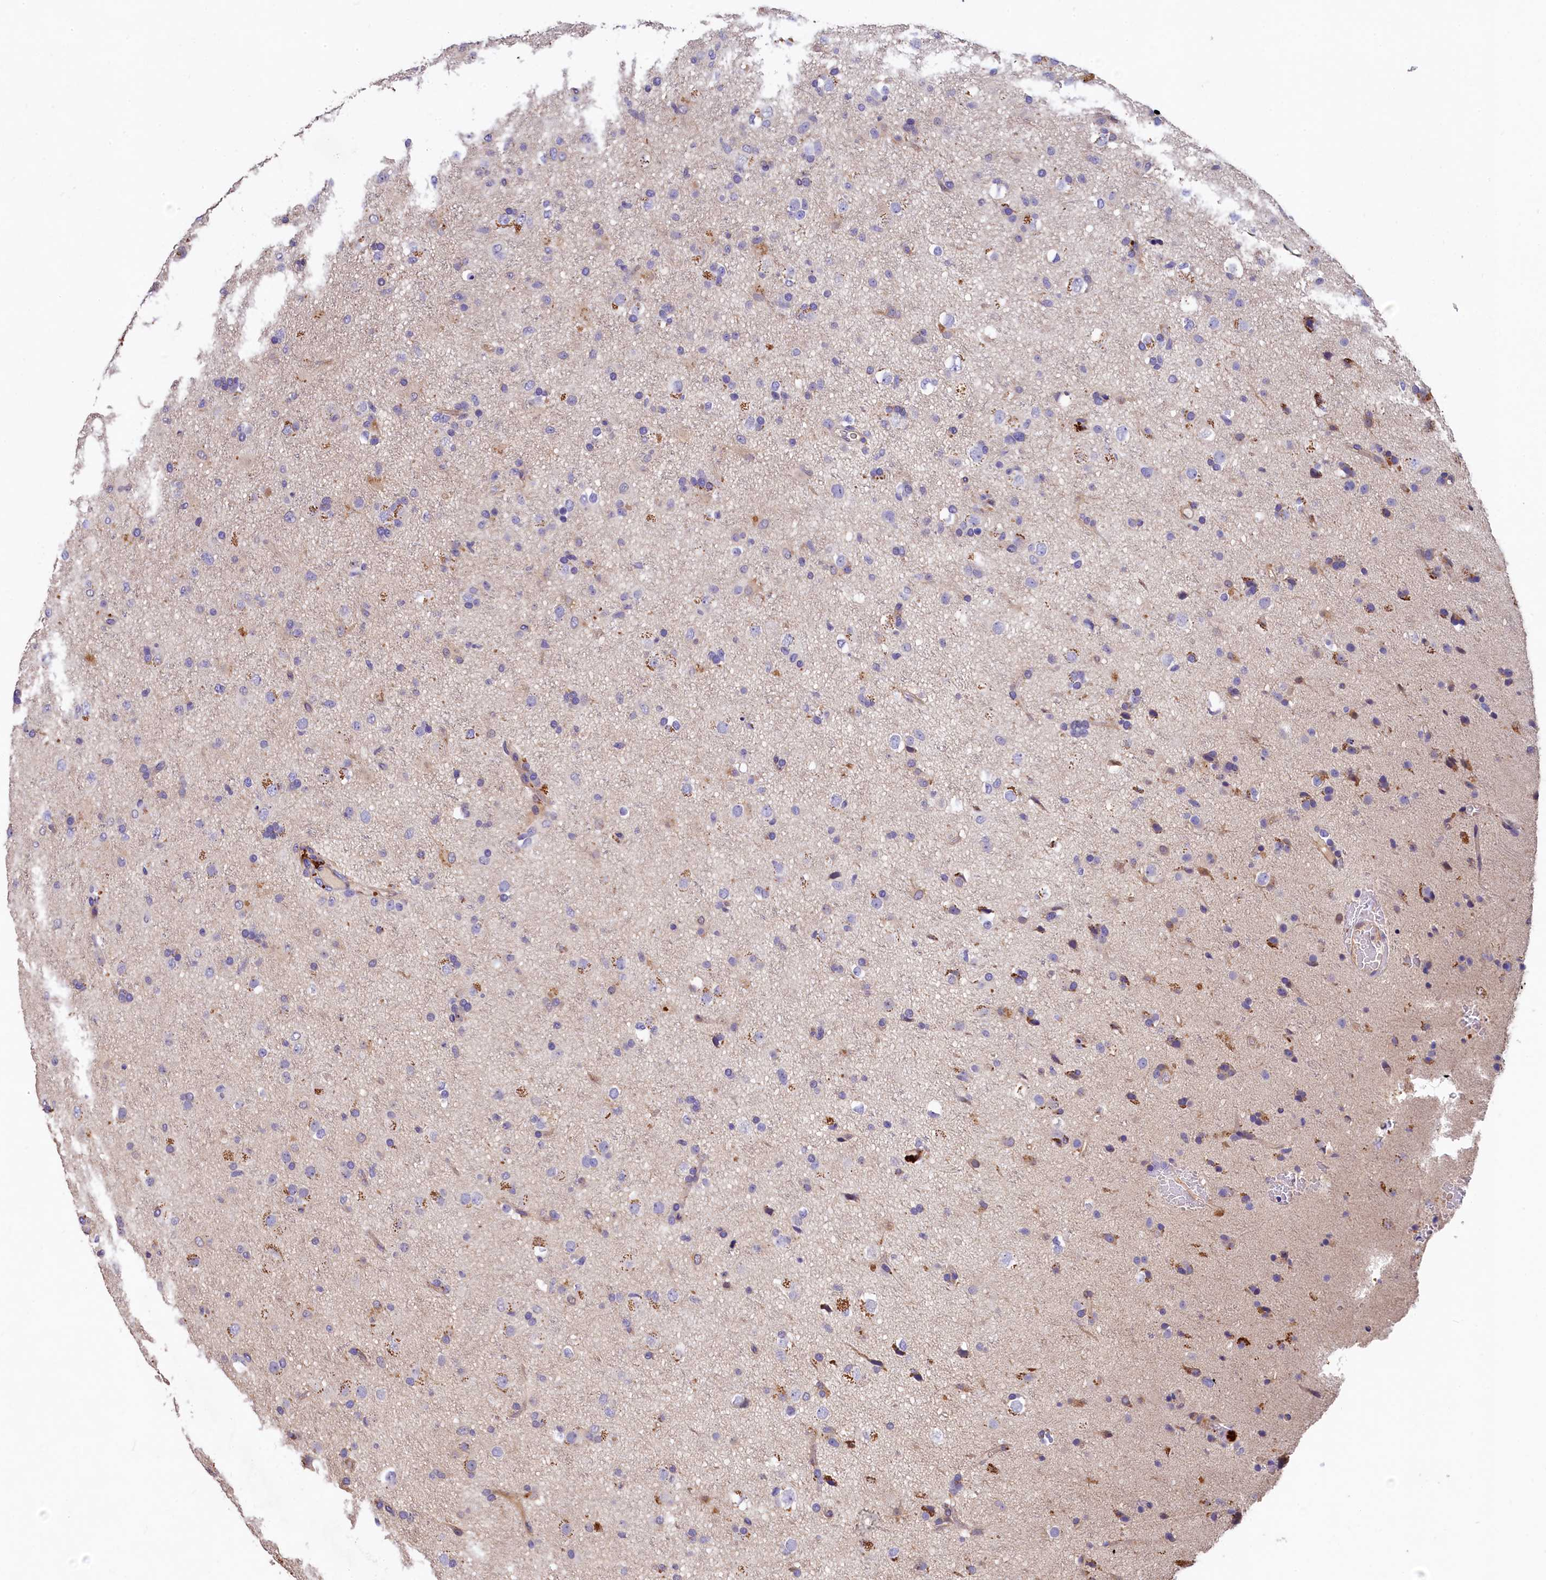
{"staining": {"intensity": "negative", "quantity": "none", "location": "none"}, "tissue": "glioma", "cell_type": "Tumor cells", "image_type": "cancer", "snomed": [{"axis": "morphology", "description": "Glioma, malignant, Low grade"}, {"axis": "topography", "description": "Brain"}], "caption": "High magnification brightfield microscopy of malignant glioma (low-grade) stained with DAB (brown) and counterstained with hematoxylin (blue): tumor cells show no significant positivity.", "gene": "EPS8L2", "patient": {"sex": "male", "age": 65}}